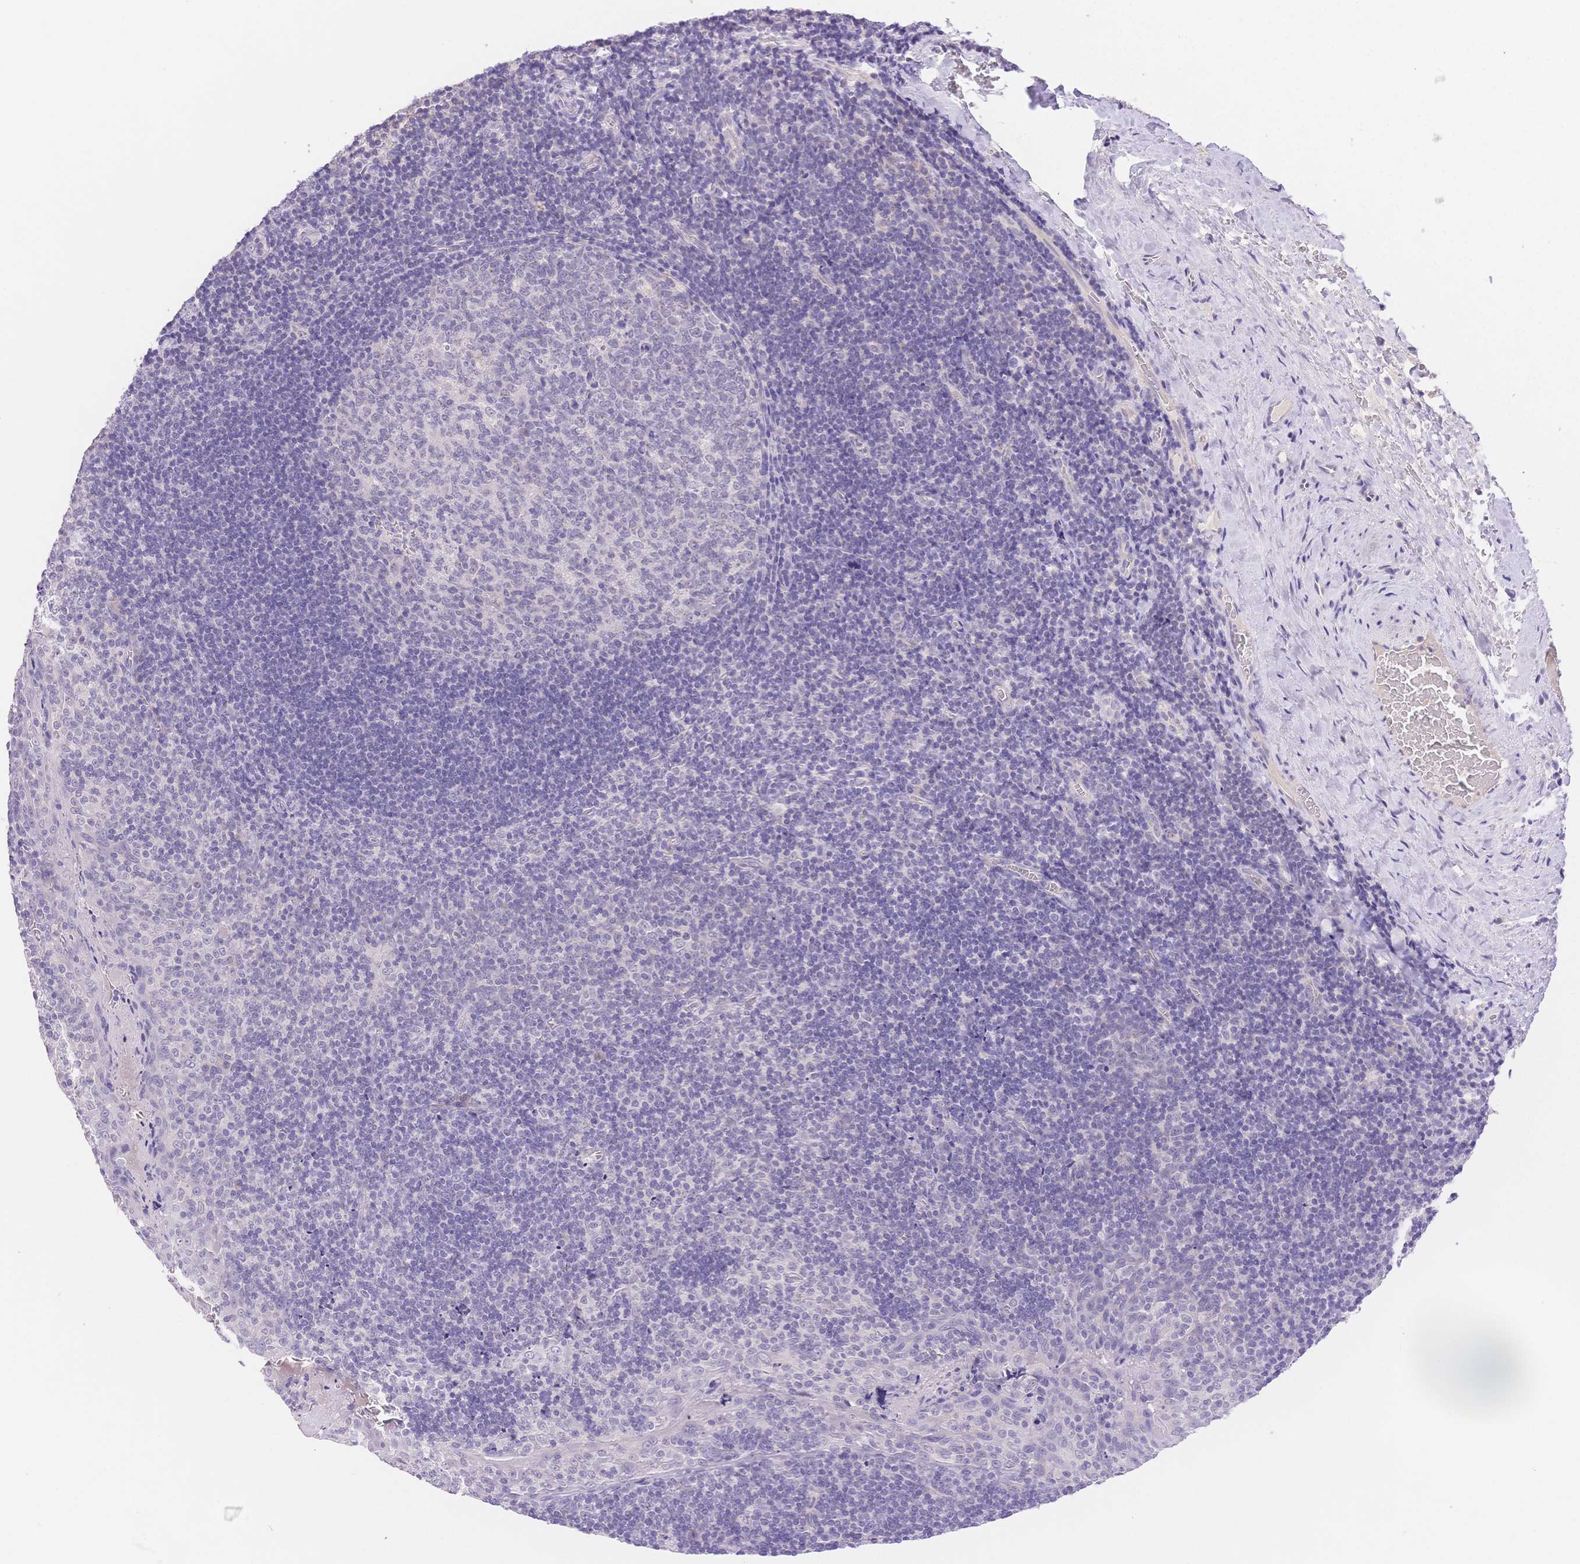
{"staining": {"intensity": "negative", "quantity": "none", "location": "none"}, "tissue": "tonsil", "cell_type": "Germinal center cells", "image_type": "normal", "snomed": [{"axis": "morphology", "description": "Normal tissue, NOS"}, {"axis": "morphology", "description": "Inflammation, NOS"}, {"axis": "topography", "description": "Tonsil"}], "caption": "High power microscopy photomicrograph of an IHC histopathology image of benign tonsil, revealing no significant expression in germinal center cells. (DAB immunohistochemistry with hematoxylin counter stain).", "gene": "MYOM1", "patient": {"sex": "female", "age": 31}}